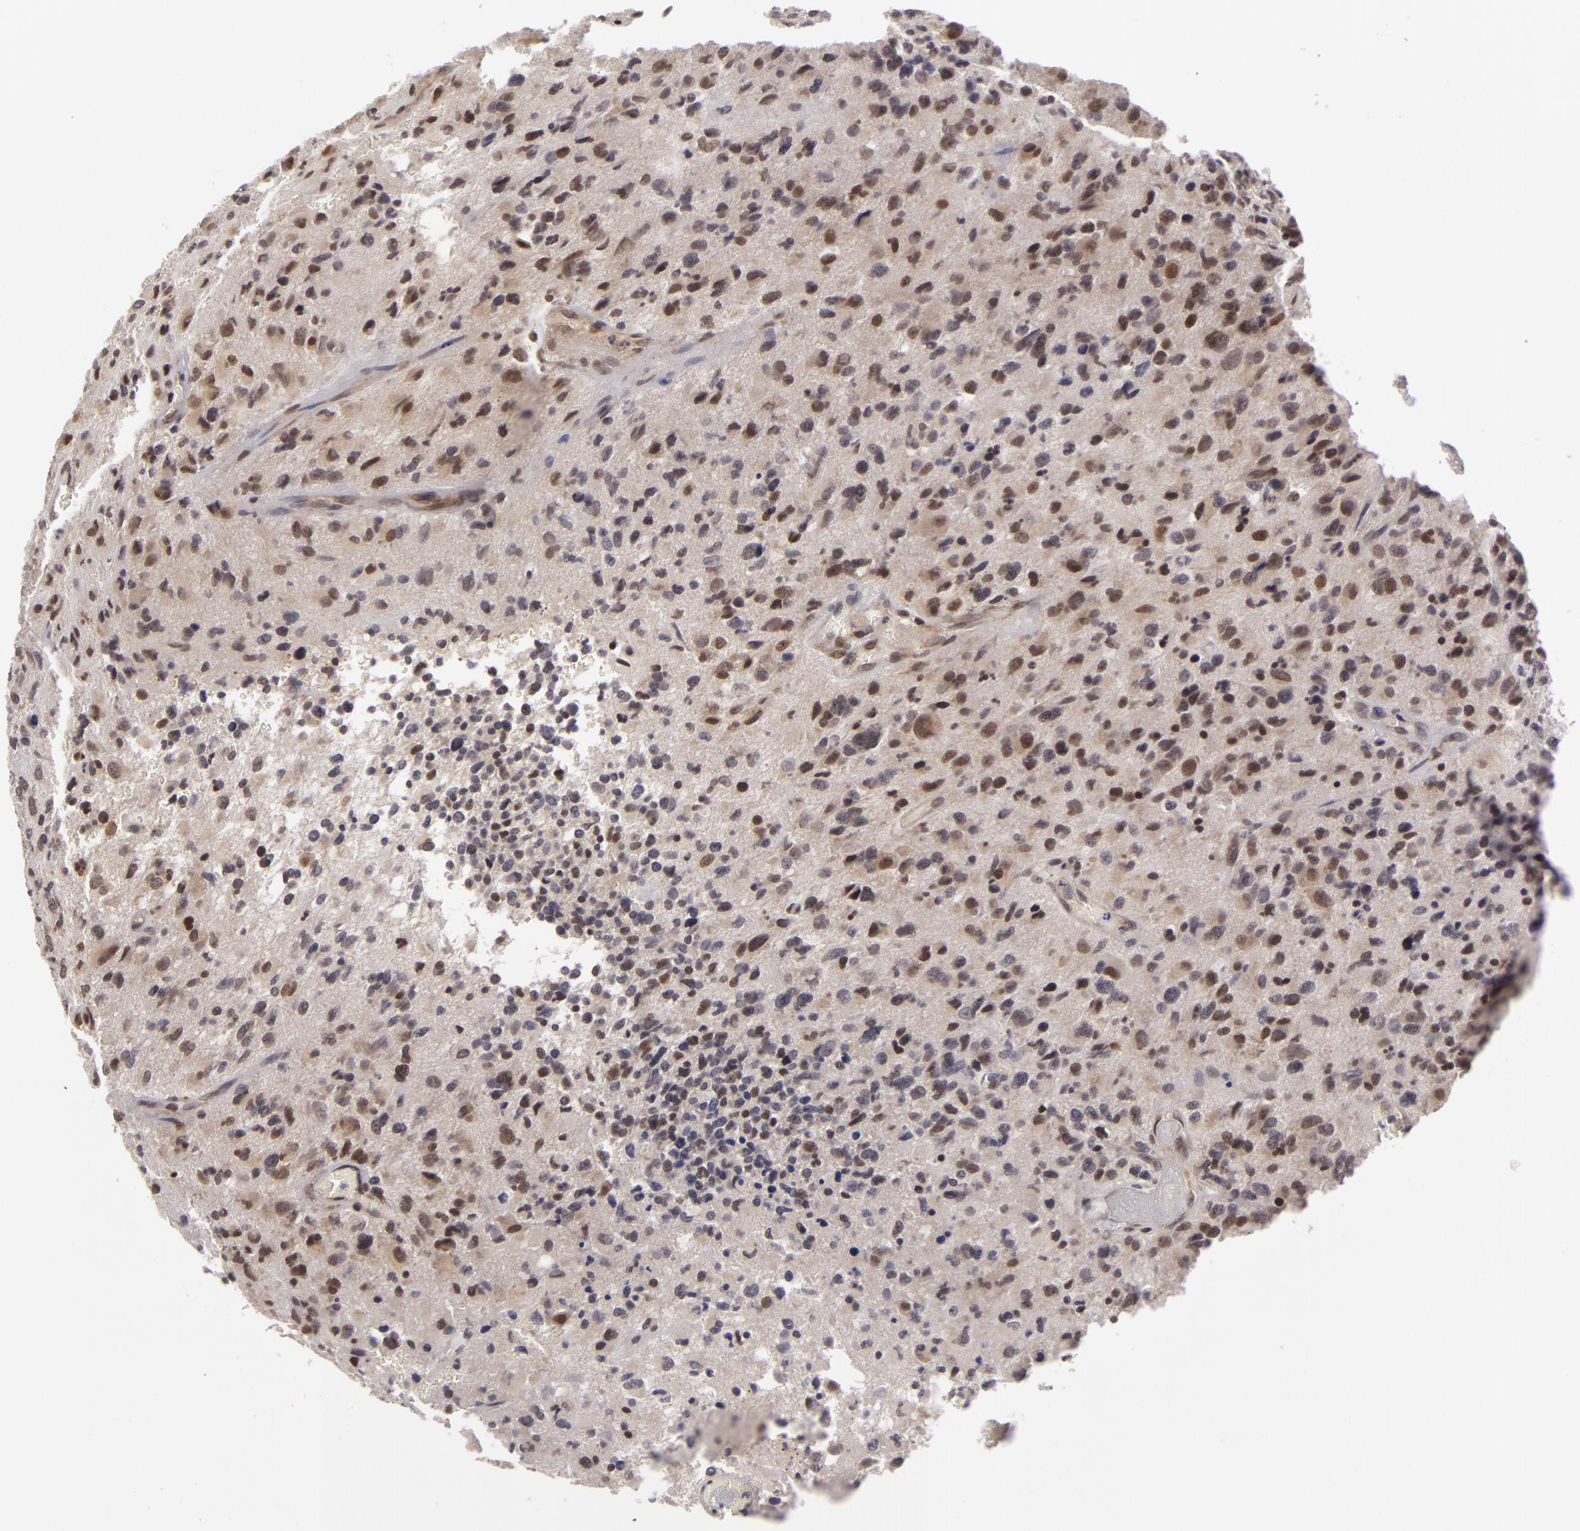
{"staining": {"intensity": "moderate", "quantity": "25%-75%", "location": "nuclear"}, "tissue": "glioma", "cell_type": "Tumor cells", "image_type": "cancer", "snomed": [{"axis": "morphology", "description": "Glioma, malignant, High grade"}, {"axis": "topography", "description": "Brain"}], "caption": "Moderate nuclear staining for a protein is present in about 25%-75% of tumor cells of malignant glioma (high-grade) using immunohistochemistry (IHC).", "gene": "ZNF133", "patient": {"sex": "male", "age": 69}}